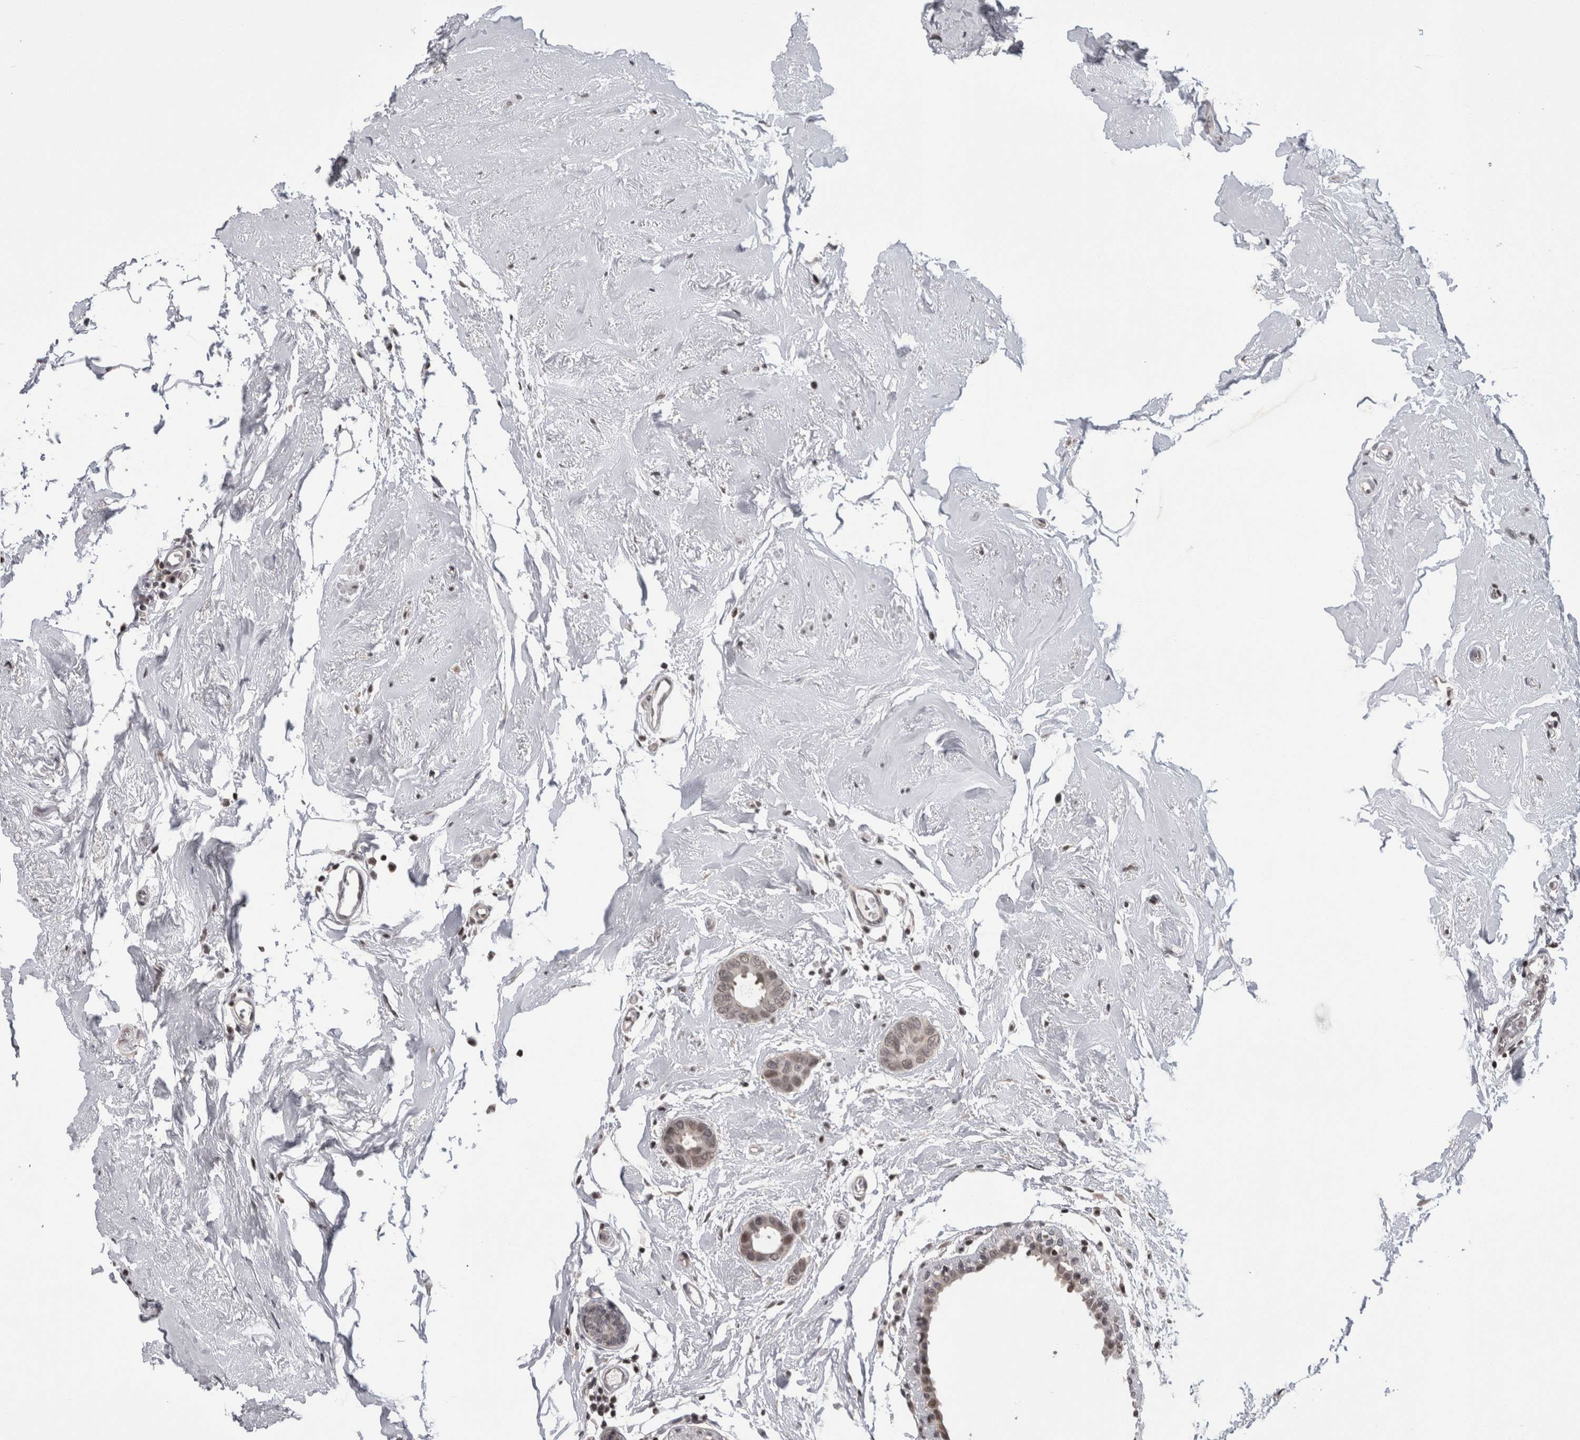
{"staining": {"intensity": "weak", "quantity": "<25%", "location": "nuclear"}, "tissue": "breast cancer", "cell_type": "Tumor cells", "image_type": "cancer", "snomed": [{"axis": "morphology", "description": "Duct carcinoma"}, {"axis": "topography", "description": "Breast"}], "caption": "Breast cancer (infiltrating ductal carcinoma) was stained to show a protein in brown. There is no significant staining in tumor cells.", "gene": "ZBTB11", "patient": {"sex": "female", "age": 55}}